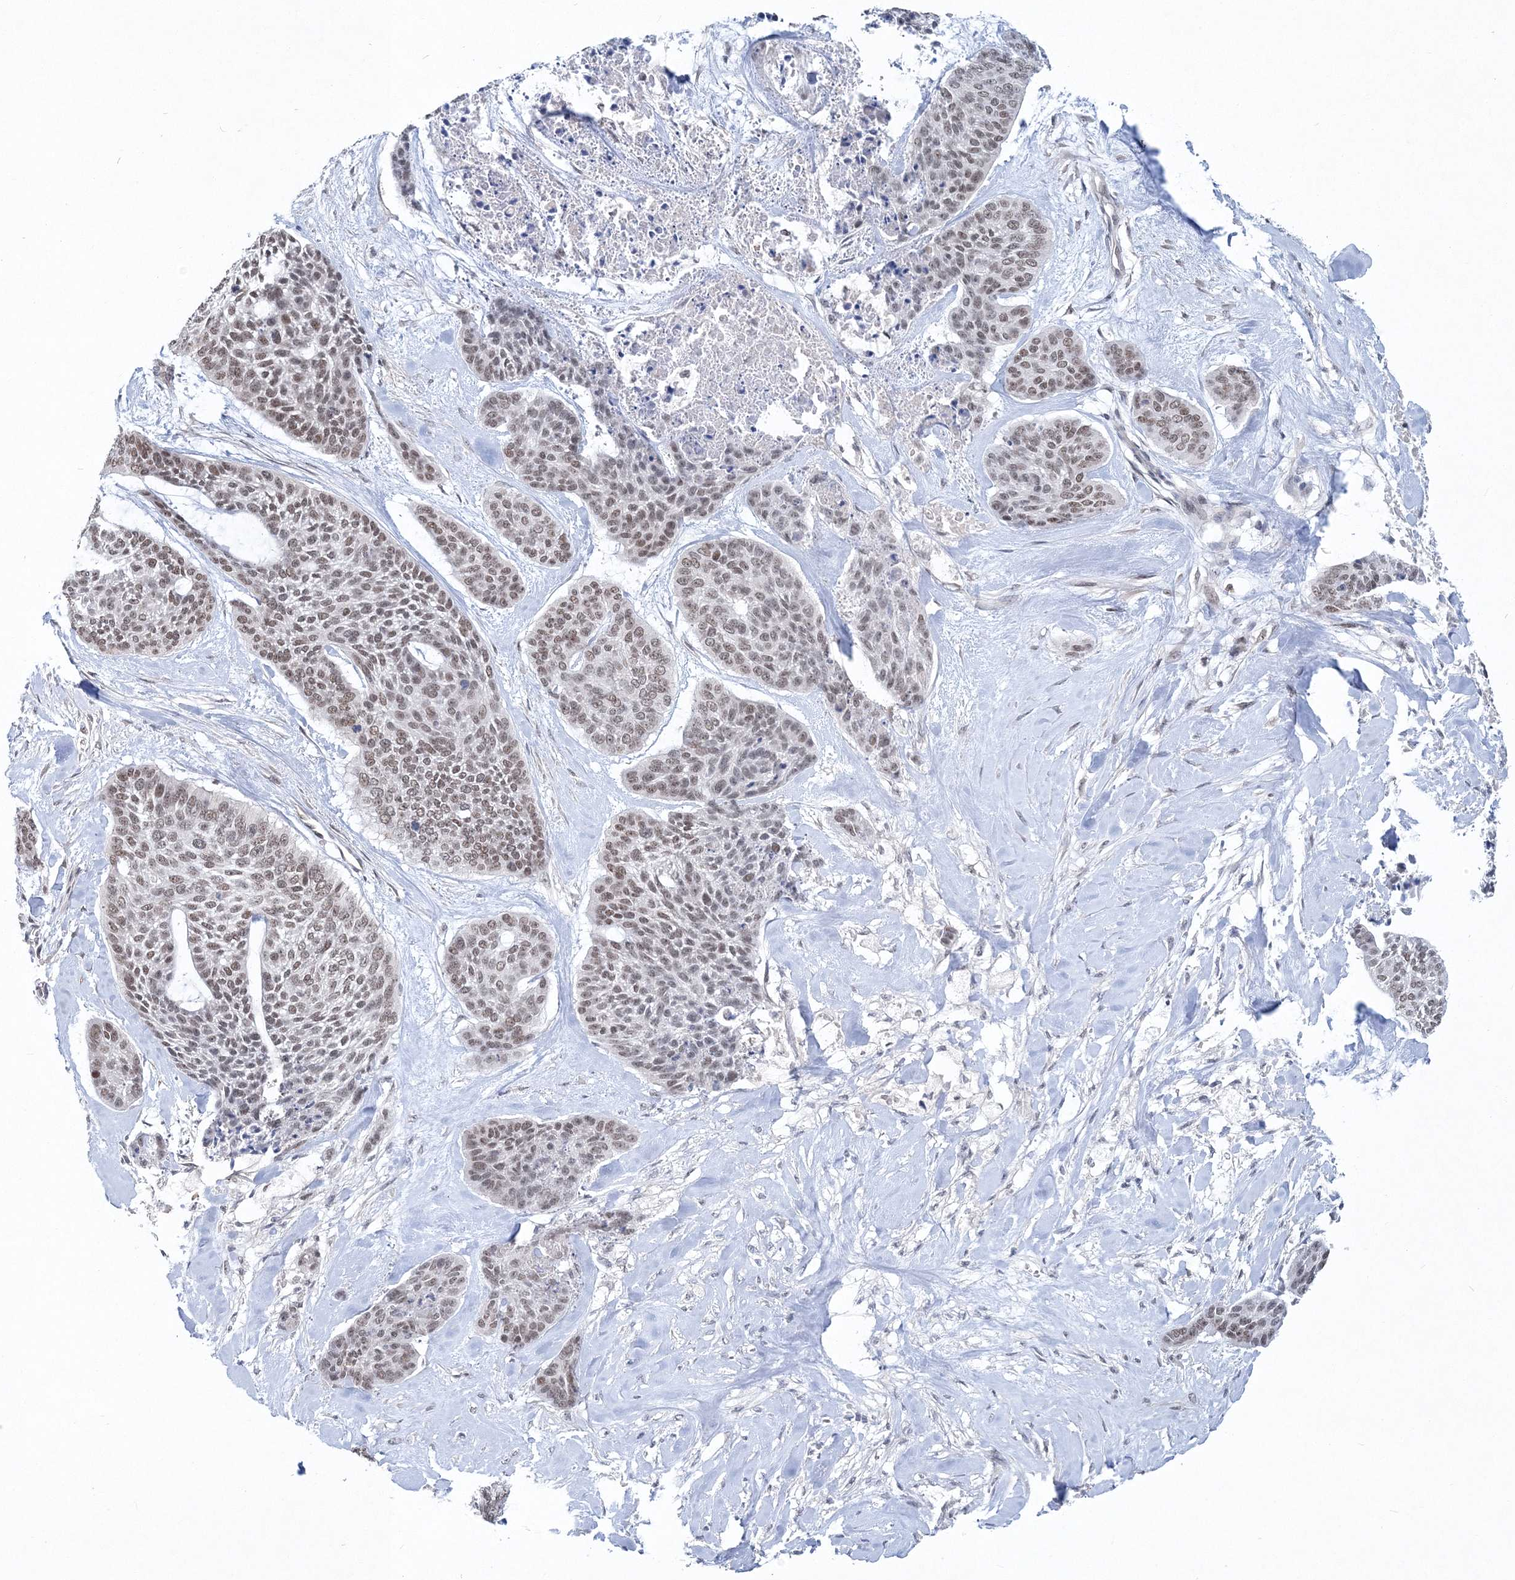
{"staining": {"intensity": "weak", "quantity": ">75%", "location": "nuclear"}, "tissue": "skin cancer", "cell_type": "Tumor cells", "image_type": "cancer", "snomed": [{"axis": "morphology", "description": "Basal cell carcinoma"}, {"axis": "topography", "description": "Skin"}], "caption": "Basal cell carcinoma (skin) stained for a protein reveals weak nuclear positivity in tumor cells. (DAB (3,3'-diaminobenzidine) IHC with brightfield microscopy, high magnification).", "gene": "PDS5A", "patient": {"sex": "female", "age": 64}}